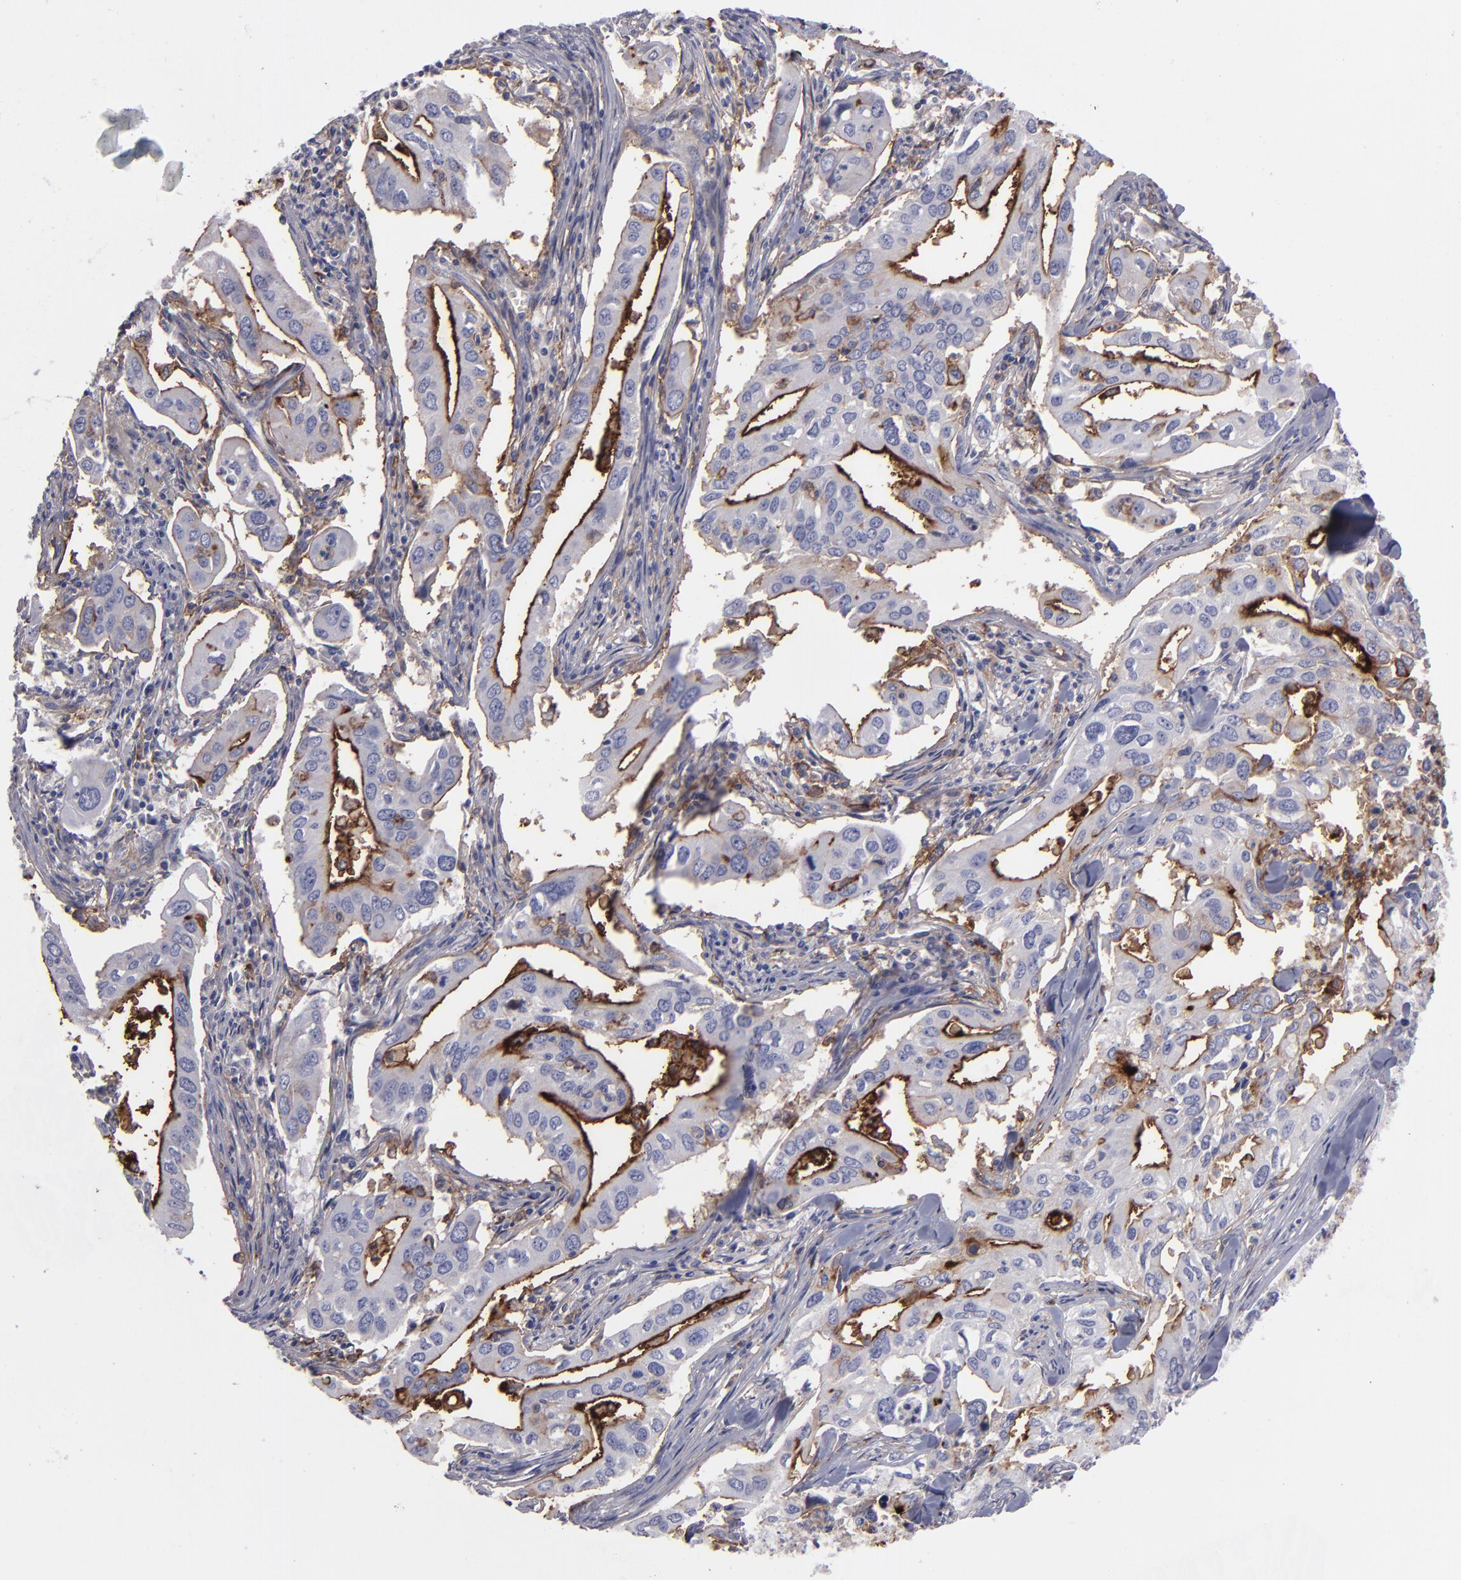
{"staining": {"intensity": "strong", "quantity": "25%-75%", "location": "cytoplasmic/membranous"}, "tissue": "lung cancer", "cell_type": "Tumor cells", "image_type": "cancer", "snomed": [{"axis": "morphology", "description": "Adenocarcinoma, NOS"}, {"axis": "topography", "description": "Lung"}], "caption": "Immunohistochemical staining of human lung adenocarcinoma reveals high levels of strong cytoplasmic/membranous expression in about 25%-75% of tumor cells.", "gene": "ANPEP", "patient": {"sex": "male", "age": 48}}